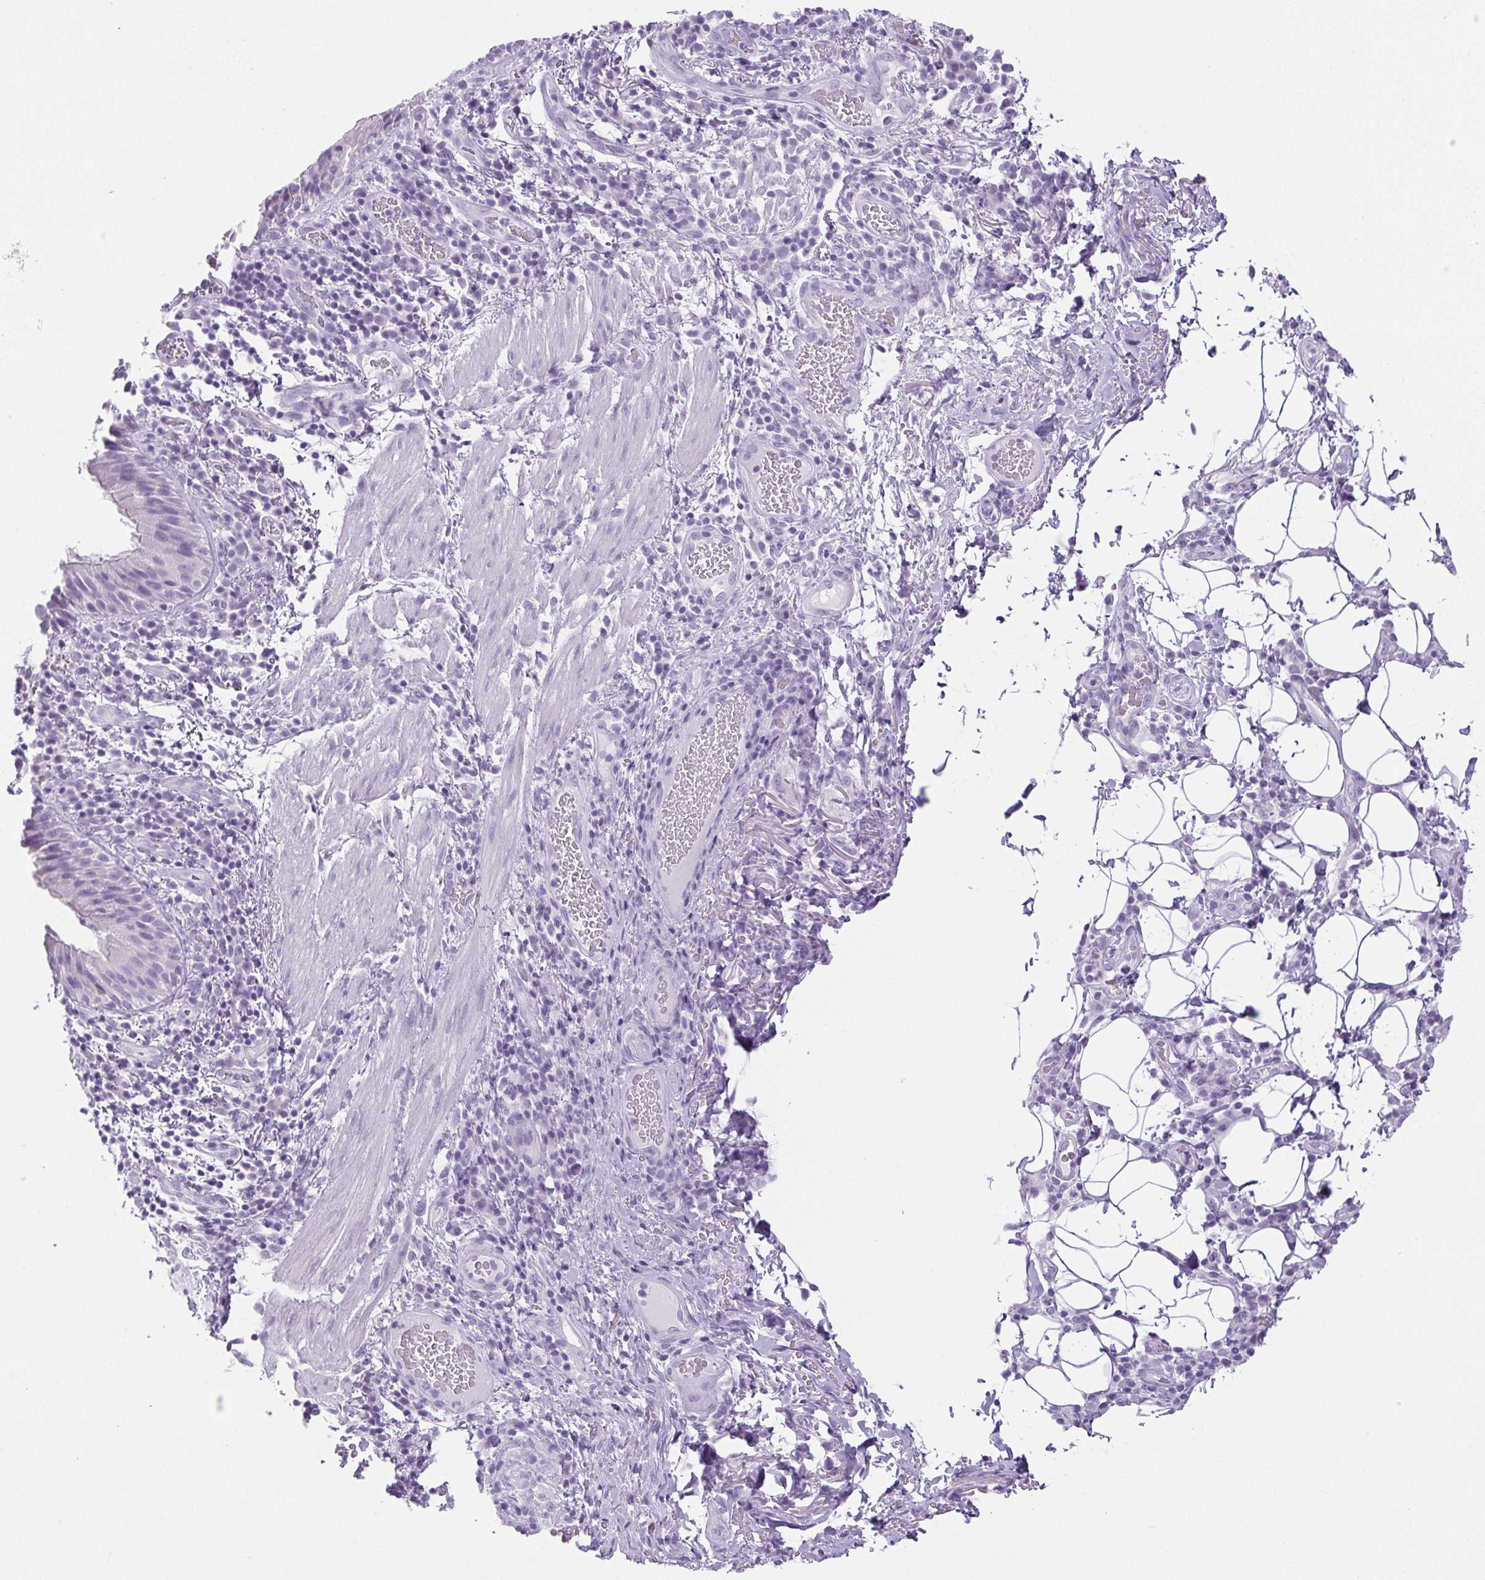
{"staining": {"intensity": "negative", "quantity": "none", "location": "none"}, "tissue": "bronchus", "cell_type": "Respiratory epithelial cells", "image_type": "normal", "snomed": [{"axis": "morphology", "description": "Normal tissue, NOS"}, {"axis": "topography", "description": "Lymph node"}, {"axis": "topography", "description": "Bronchus"}], "caption": "Bronchus stained for a protein using IHC demonstrates no staining respiratory epithelial cells.", "gene": "HLA", "patient": {"sex": "male", "age": 56}}